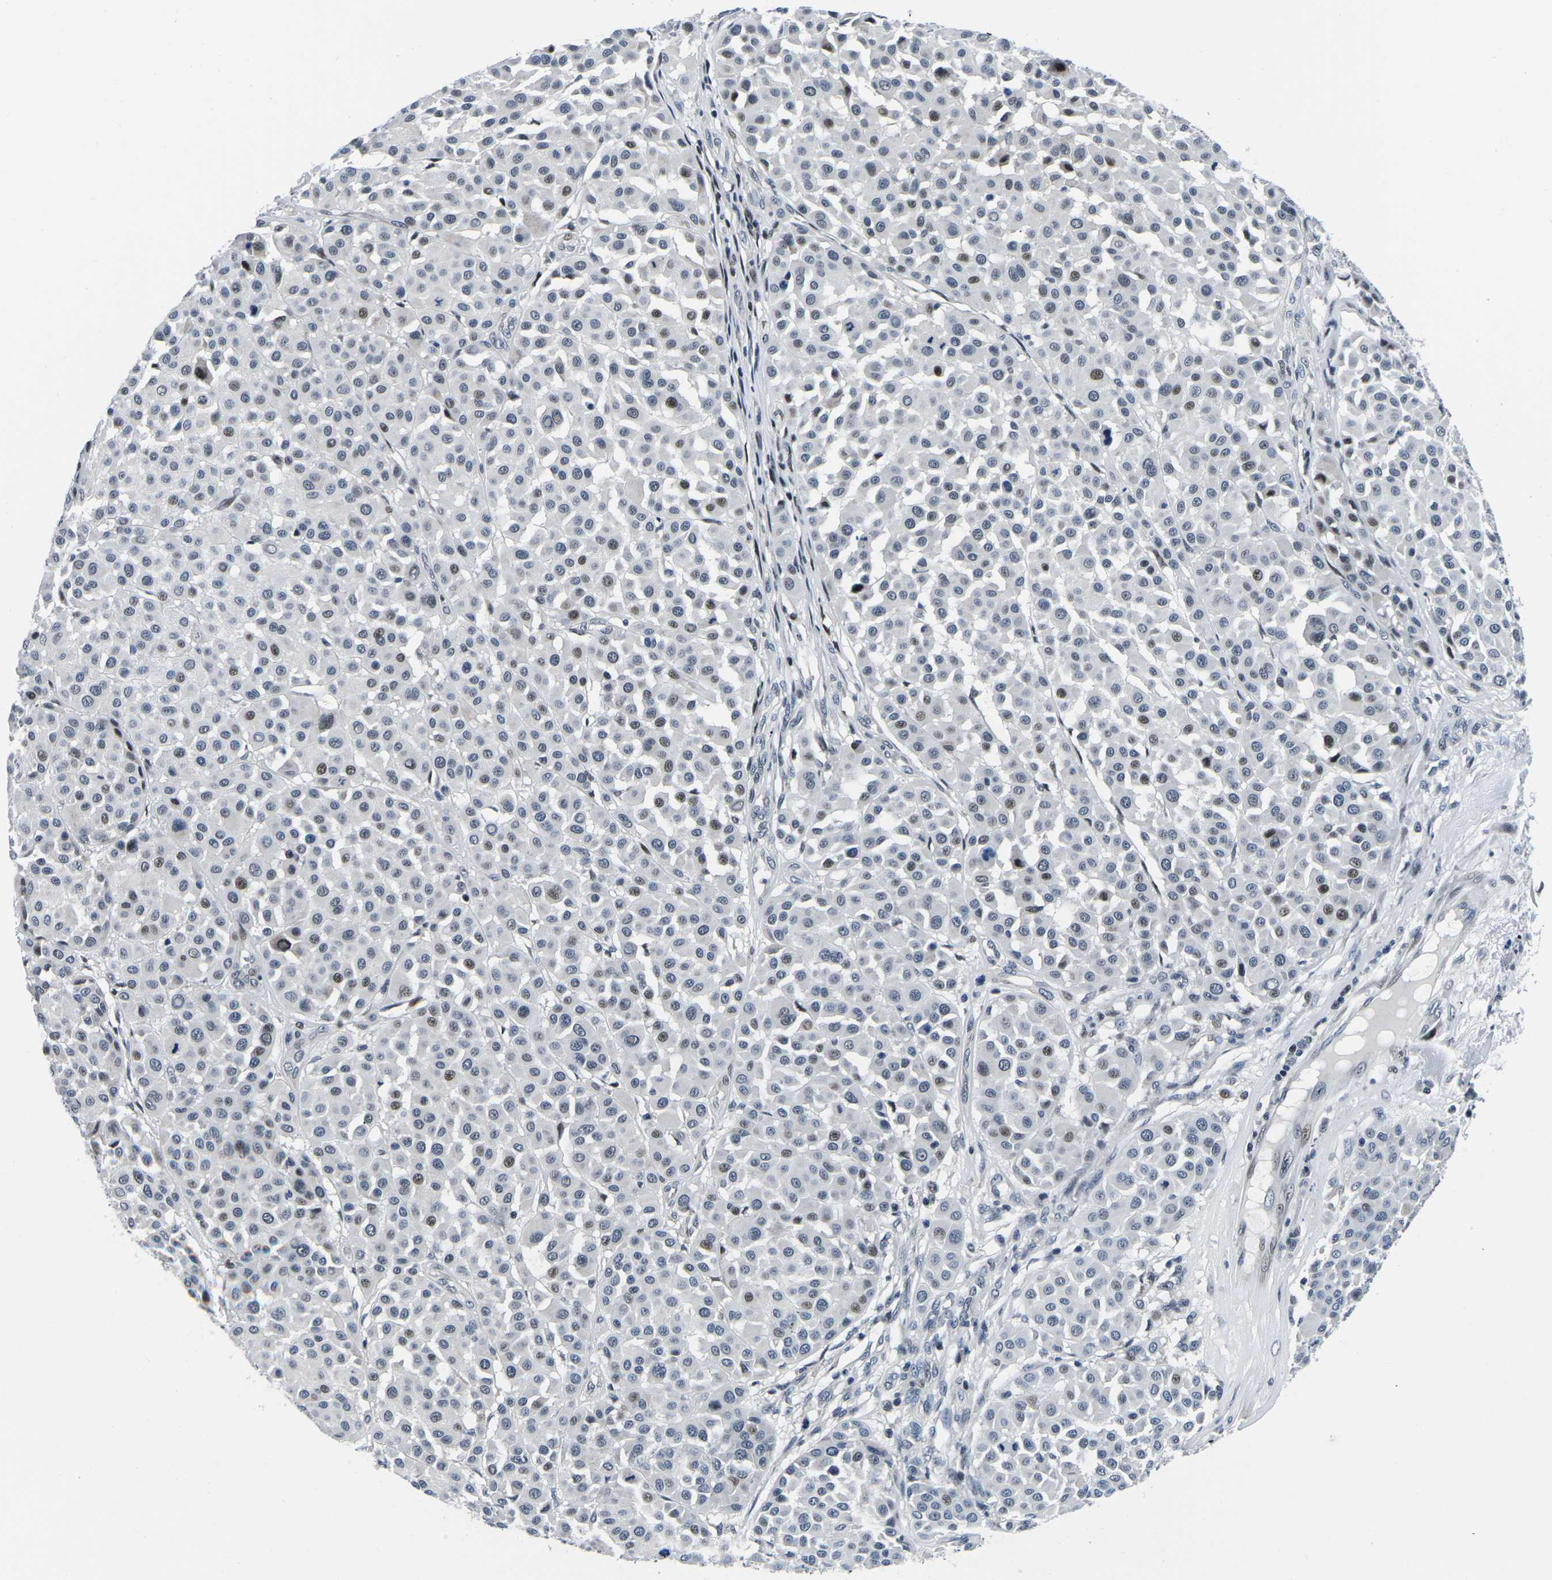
{"staining": {"intensity": "moderate", "quantity": "<25%", "location": "nuclear"}, "tissue": "melanoma", "cell_type": "Tumor cells", "image_type": "cancer", "snomed": [{"axis": "morphology", "description": "Malignant melanoma, Metastatic site"}, {"axis": "topography", "description": "Soft tissue"}], "caption": "A high-resolution image shows immunohistochemistry (IHC) staining of melanoma, which shows moderate nuclear staining in about <25% of tumor cells.", "gene": "CDC73", "patient": {"sex": "male", "age": 41}}